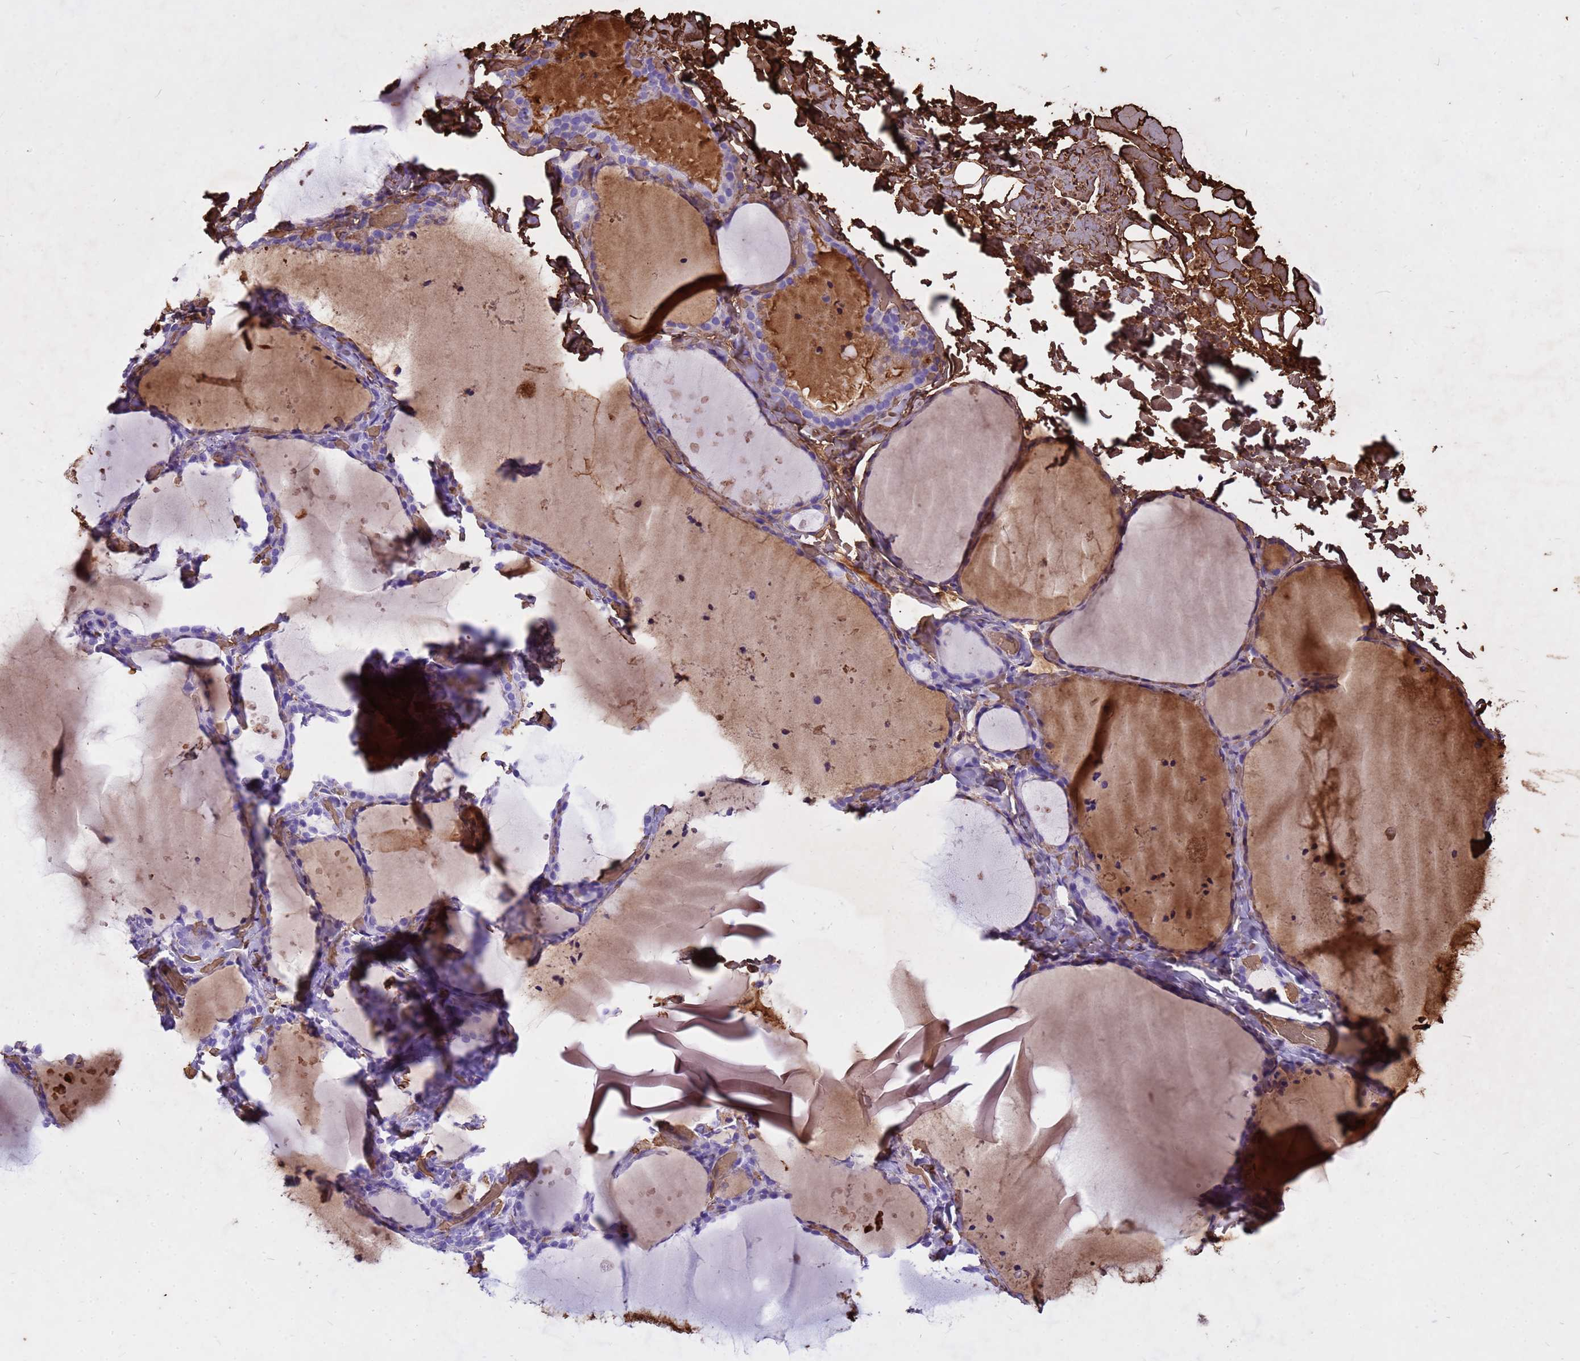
{"staining": {"intensity": "negative", "quantity": "none", "location": "none"}, "tissue": "thyroid gland", "cell_type": "Glandular cells", "image_type": "normal", "snomed": [{"axis": "morphology", "description": "Normal tissue, NOS"}, {"axis": "topography", "description": "Thyroid gland"}], "caption": "Micrograph shows no protein expression in glandular cells of unremarkable thyroid gland. (DAB immunohistochemistry visualized using brightfield microscopy, high magnification).", "gene": "HBA1", "patient": {"sex": "female", "age": 44}}